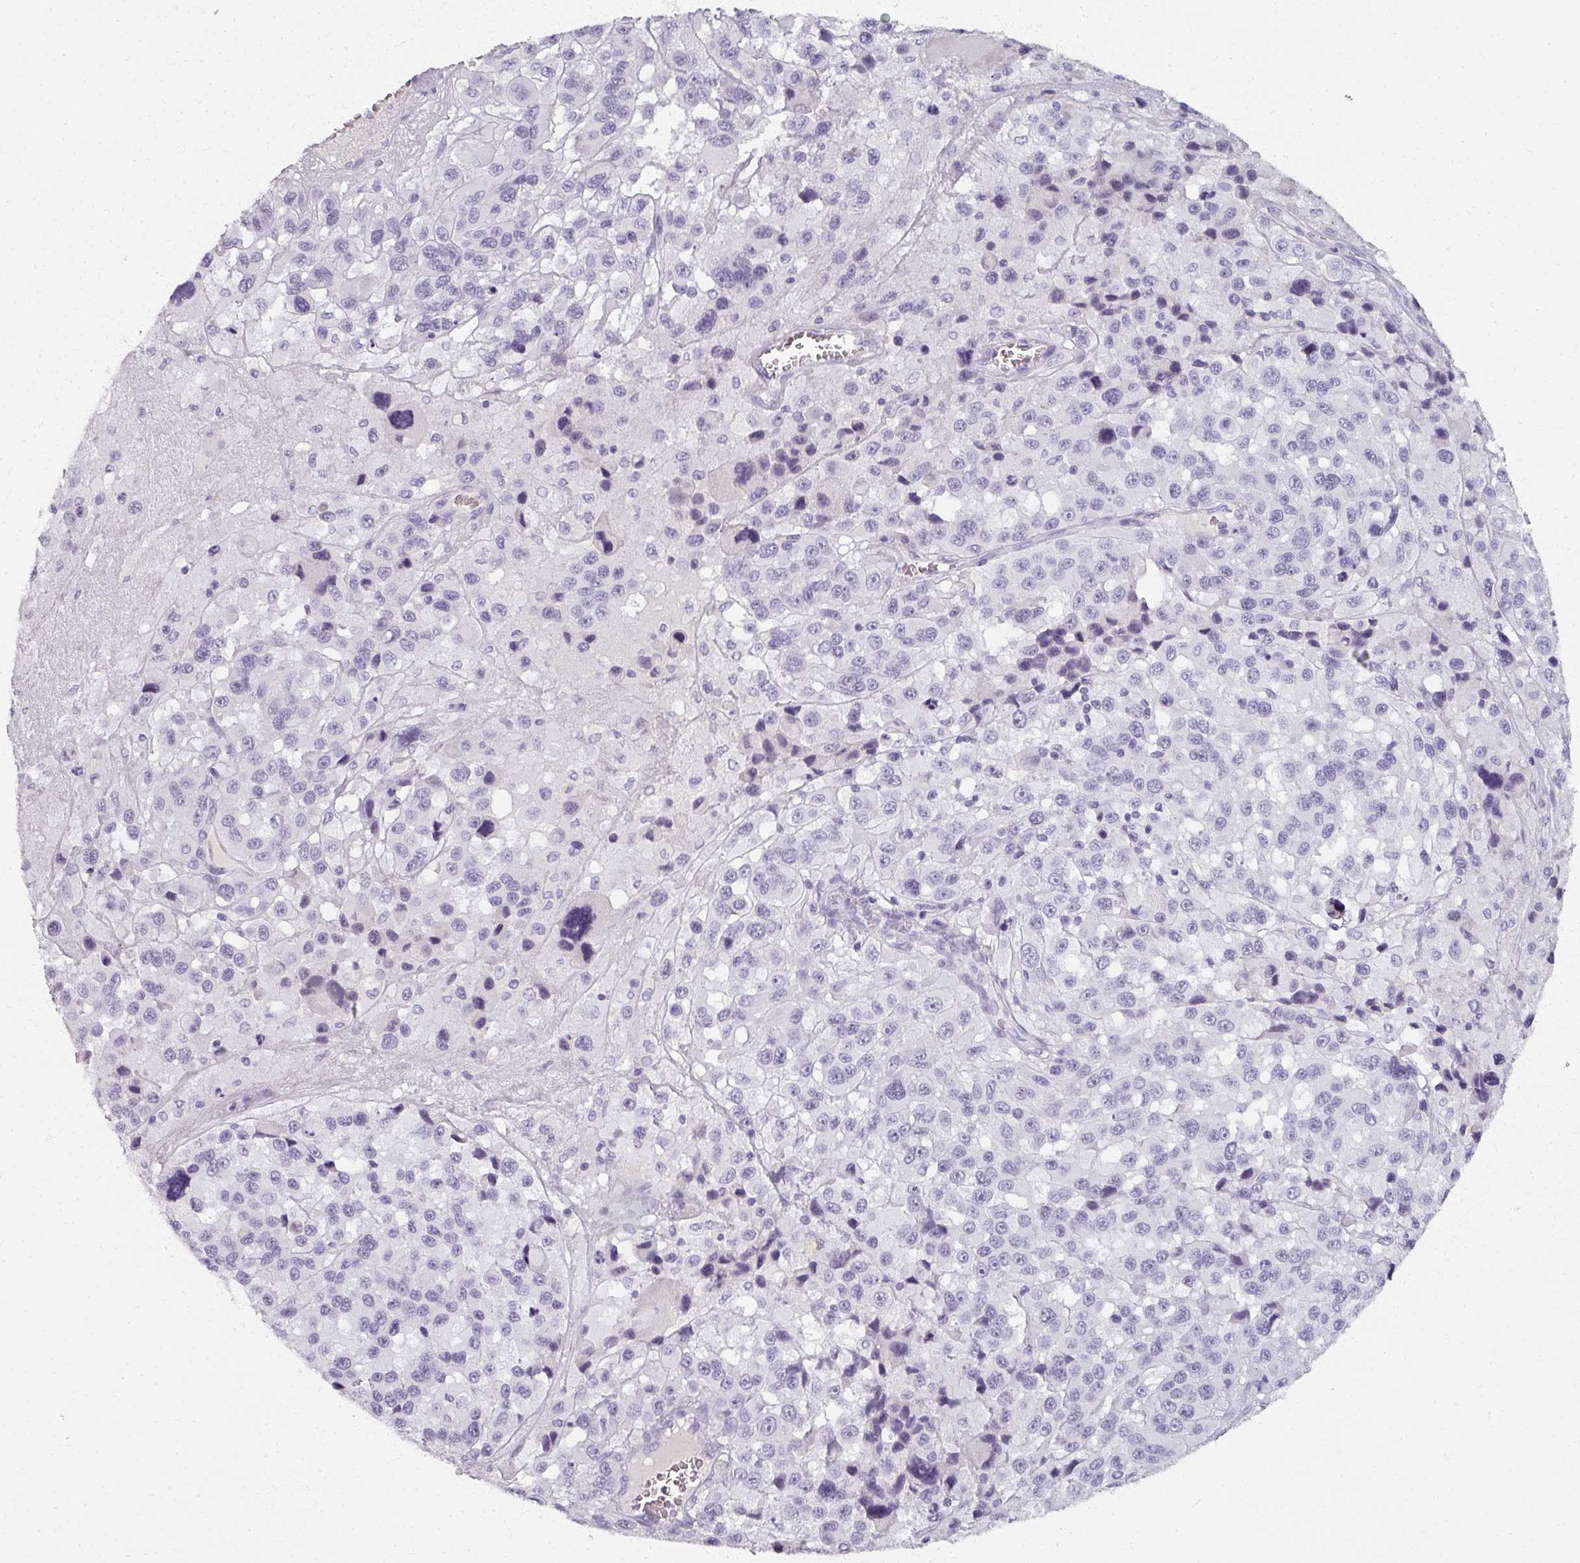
{"staining": {"intensity": "negative", "quantity": "none", "location": "none"}, "tissue": "melanoma", "cell_type": "Tumor cells", "image_type": "cancer", "snomed": [{"axis": "morphology", "description": "Malignant melanoma, Metastatic site"}, {"axis": "topography", "description": "Lymph node"}], "caption": "This histopathology image is of melanoma stained with immunohistochemistry (IHC) to label a protein in brown with the nuclei are counter-stained blue. There is no expression in tumor cells.", "gene": "REG3G", "patient": {"sex": "female", "age": 65}}